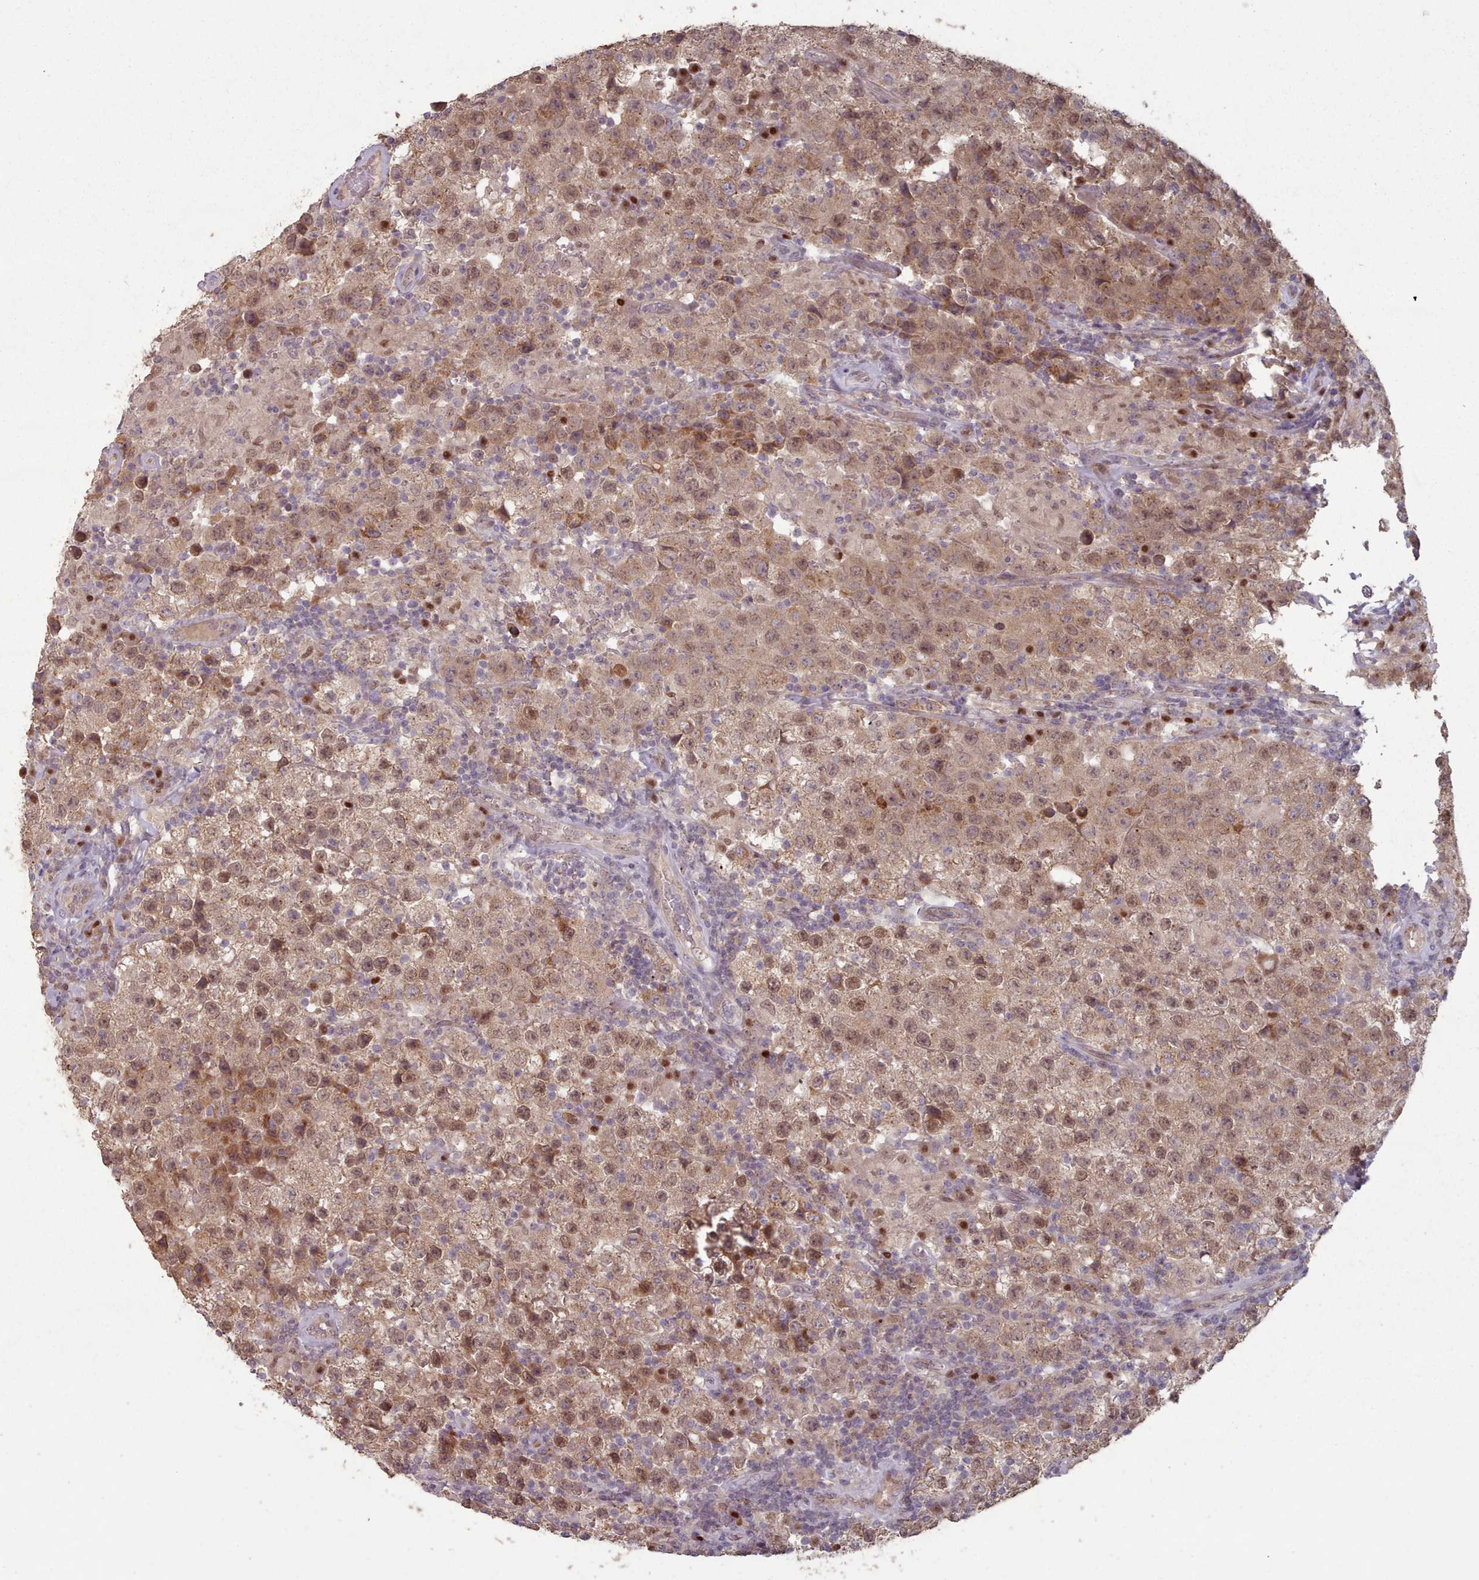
{"staining": {"intensity": "moderate", "quantity": ">75%", "location": "cytoplasmic/membranous,nuclear"}, "tissue": "testis cancer", "cell_type": "Tumor cells", "image_type": "cancer", "snomed": [{"axis": "morphology", "description": "Seminoma, NOS"}, {"axis": "morphology", "description": "Carcinoma, Embryonal, NOS"}, {"axis": "topography", "description": "Testis"}], "caption": "About >75% of tumor cells in human testis cancer (seminoma) demonstrate moderate cytoplasmic/membranous and nuclear protein expression as visualized by brown immunohistochemical staining.", "gene": "ERCC6L", "patient": {"sex": "male", "age": 41}}